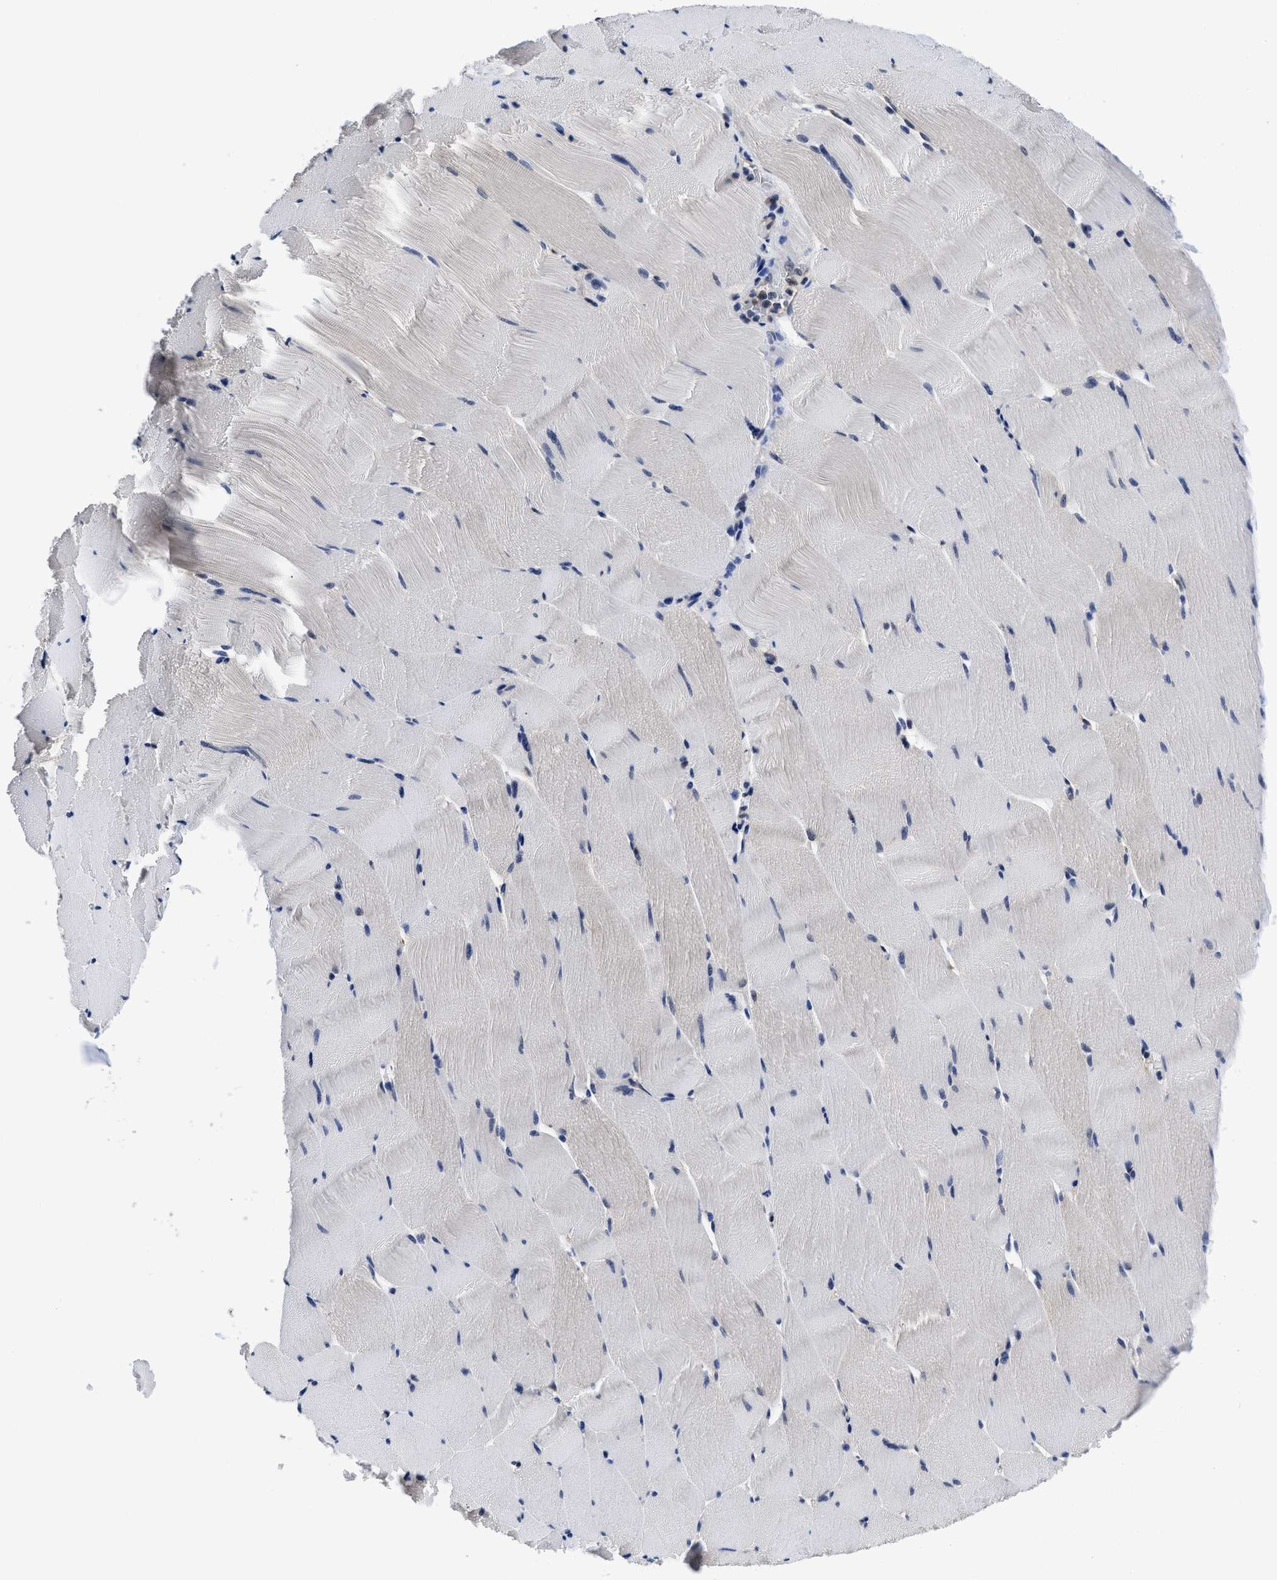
{"staining": {"intensity": "weak", "quantity": "<25%", "location": "cytoplasmic/membranous,nuclear"}, "tissue": "skeletal muscle", "cell_type": "Myocytes", "image_type": "normal", "snomed": [{"axis": "morphology", "description": "Normal tissue, NOS"}, {"axis": "topography", "description": "Skeletal muscle"}], "caption": "The photomicrograph displays no staining of myocytes in normal skeletal muscle. (DAB (3,3'-diaminobenzidine) immunohistochemistry (IHC) with hematoxylin counter stain).", "gene": "MCOLN2", "patient": {"sex": "male", "age": 62}}